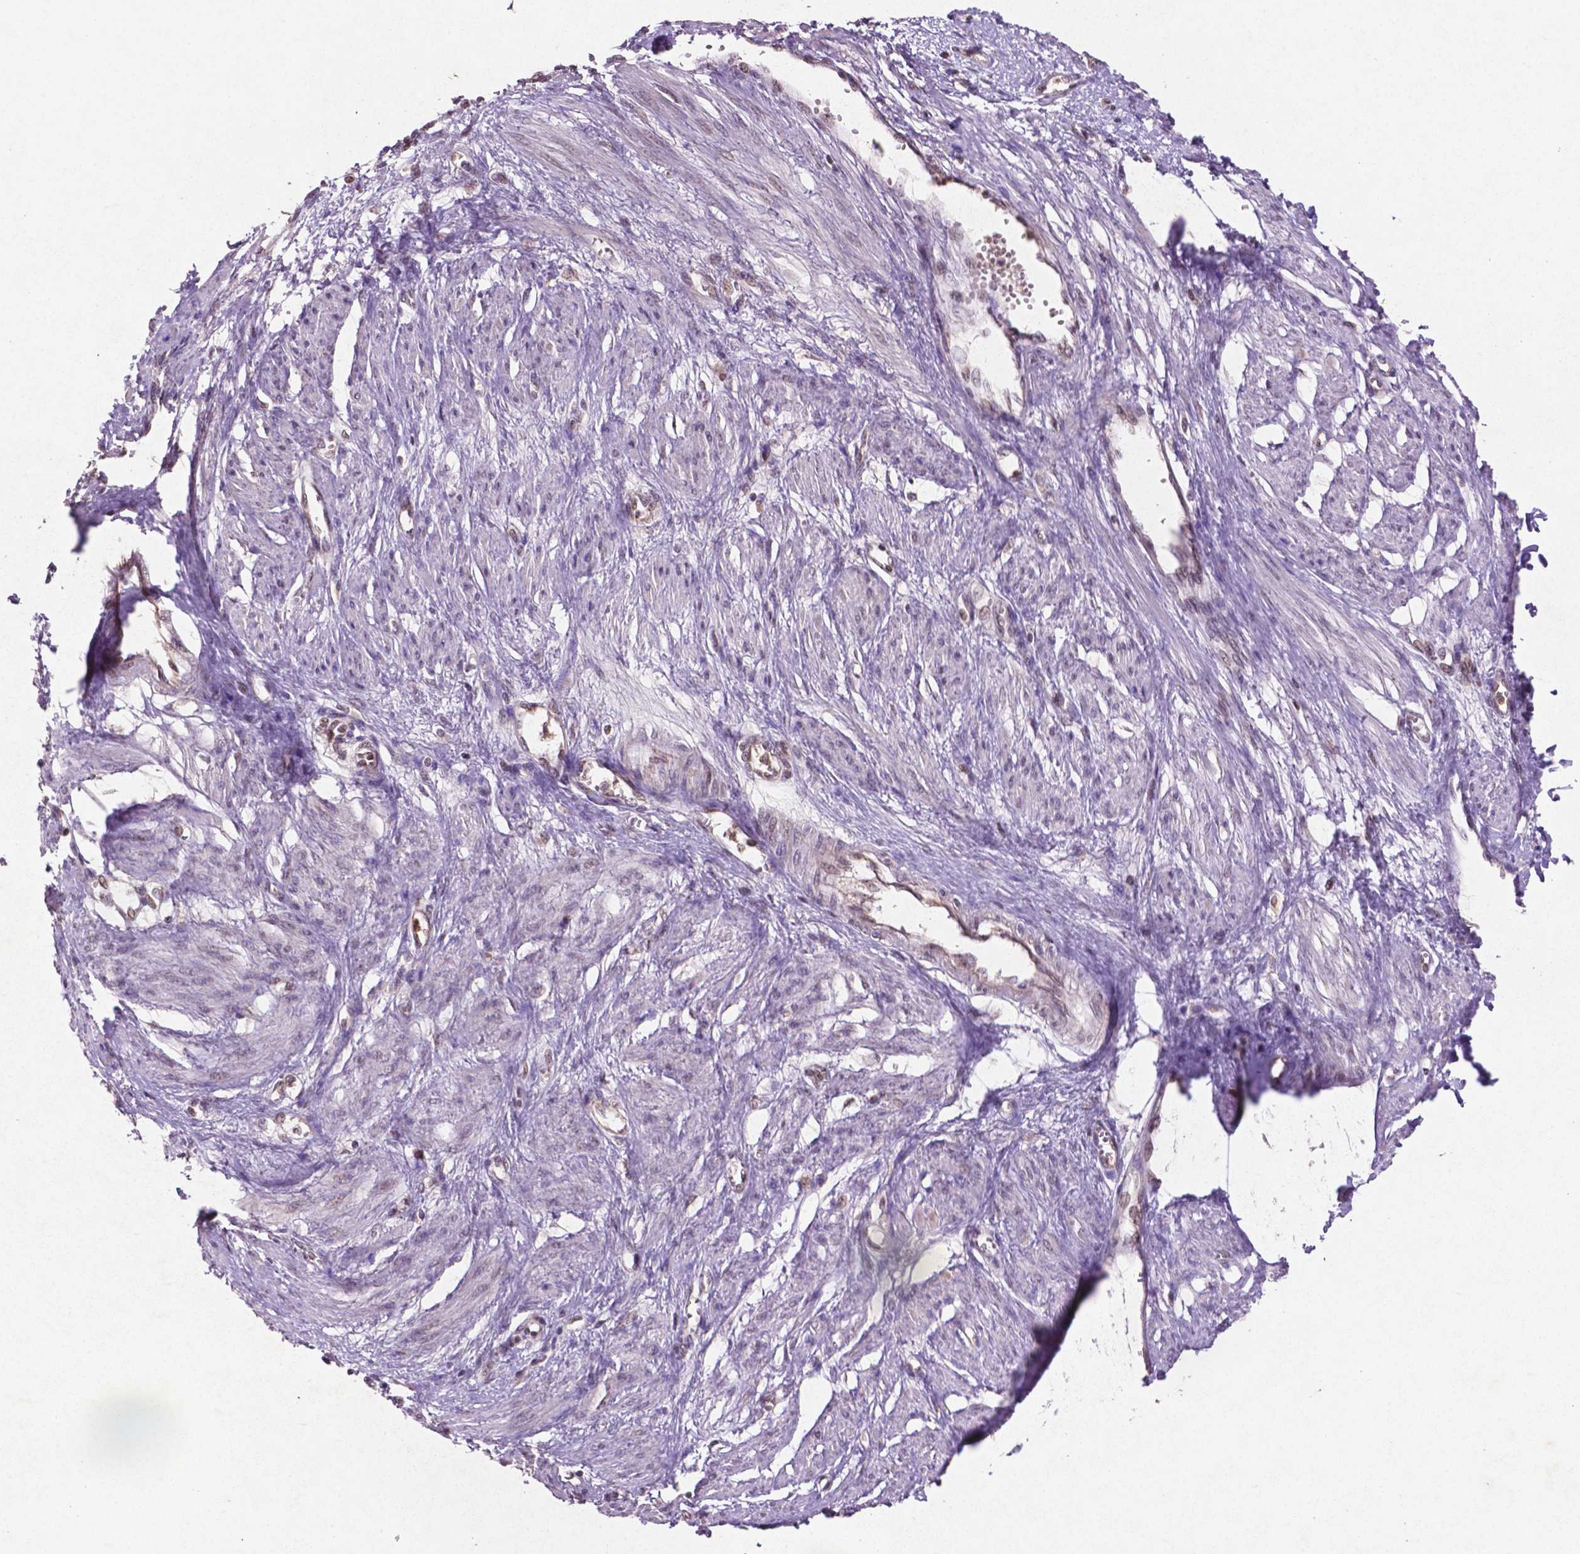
{"staining": {"intensity": "negative", "quantity": "none", "location": "none"}, "tissue": "smooth muscle", "cell_type": "Smooth muscle cells", "image_type": "normal", "snomed": [{"axis": "morphology", "description": "Normal tissue, NOS"}, {"axis": "topography", "description": "Smooth muscle"}, {"axis": "topography", "description": "Uterus"}], "caption": "A high-resolution image shows immunohistochemistry staining of benign smooth muscle, which shows no significant expression in smooth muscle cells.", "gene": "GLRX", "patient": {"sex": "female", "age": 39}}